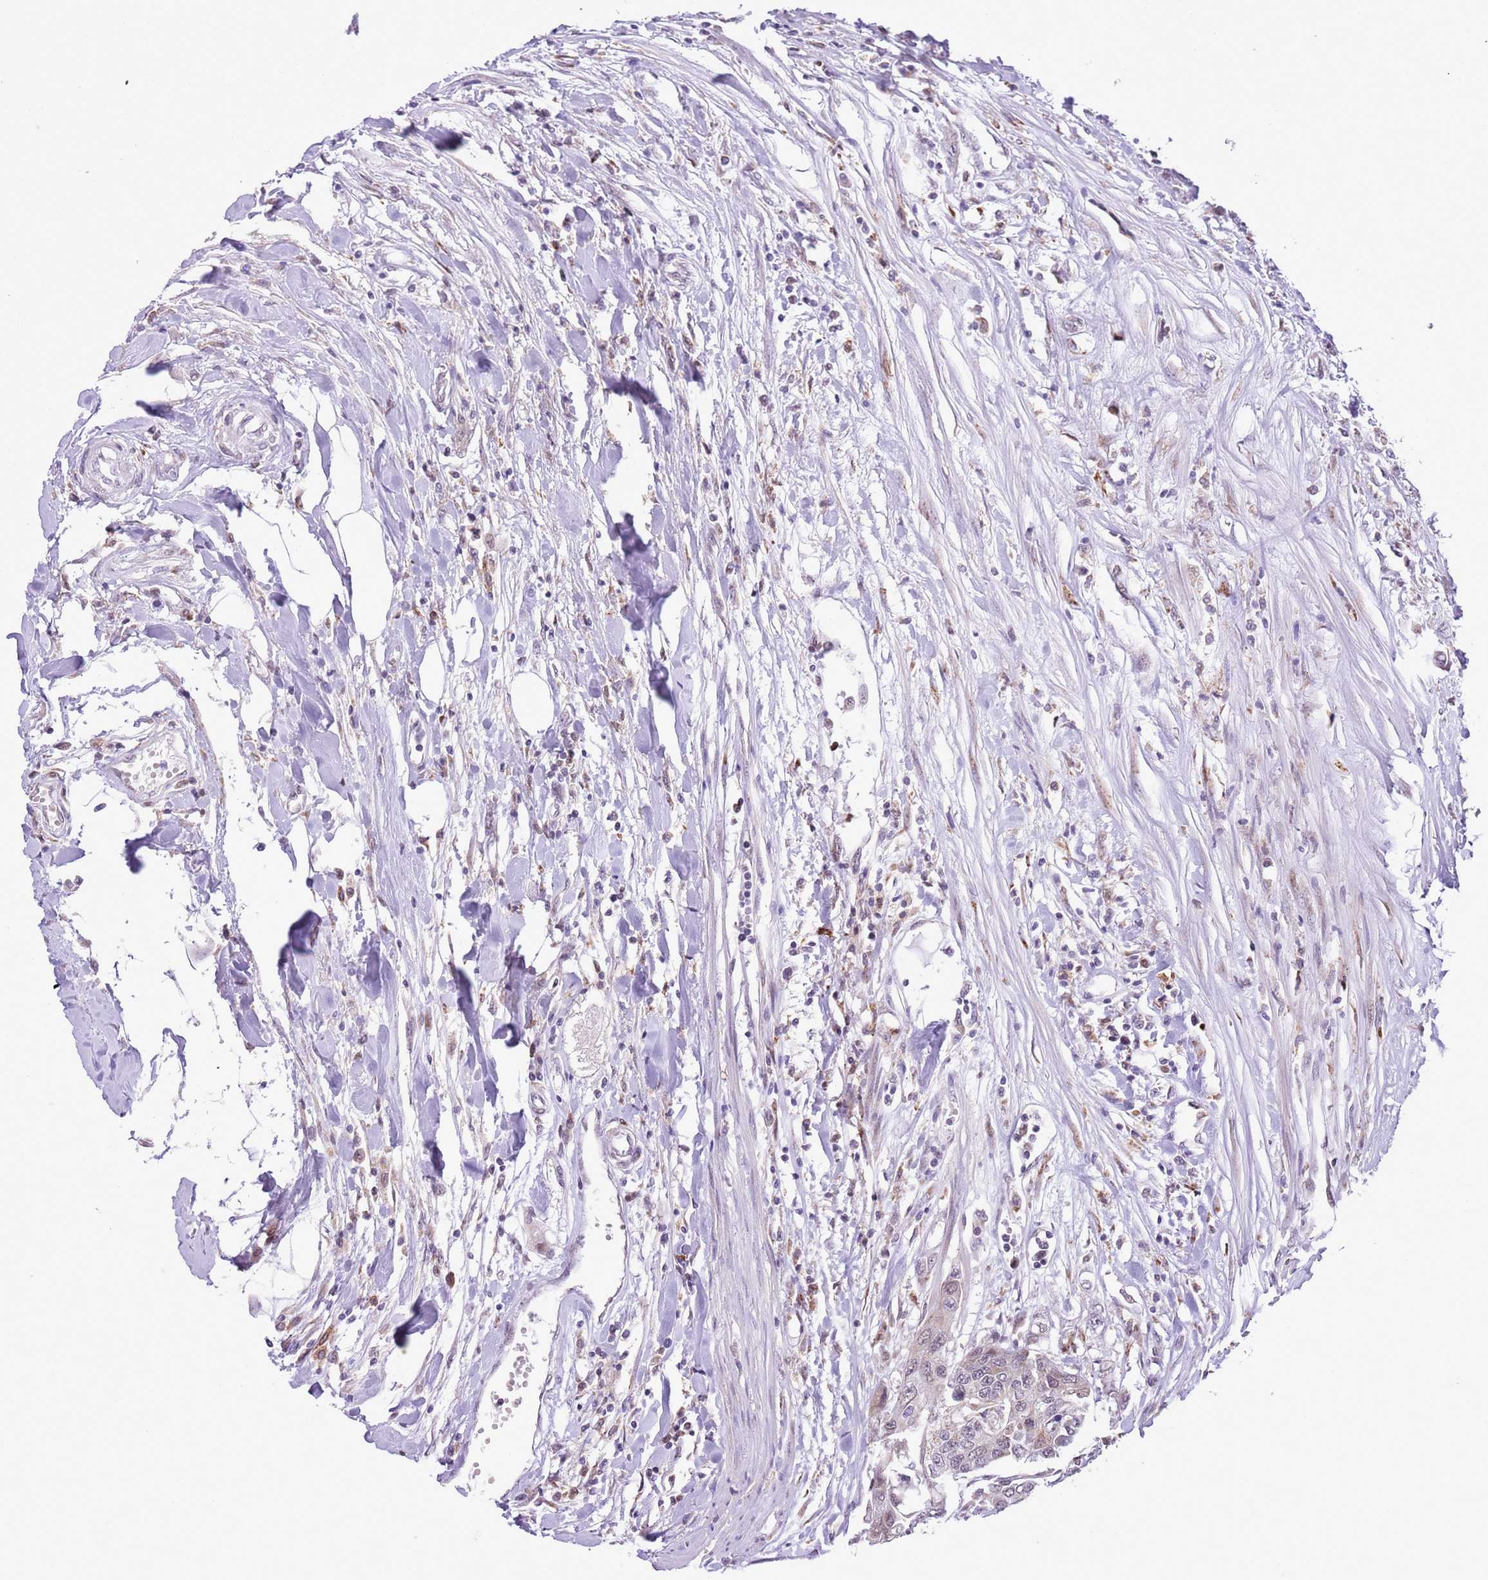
{"staining": {"intensity": "moderate", "quantity": "<25%", "location": "cytoplasmic/membranous"}, "tissue": "colorectal cancer", "cell_type": "Tumor cells", "image_type": "cancer", "snomed": [{"axis": "morphology", "description": "Adenocarcinoma, NOS"}, {"axis": "topography", "description": "Colon"}], "caption": "Immunohistochemistry image of colorectal cancer (adenocarcinoma) stained for a protein (brown), which displays low levels of moderate cytoplasmic/membranous expression in approximately <25% of tumor cells.", "gene": "ZNF576", "patient": {"sex": "male", "age": 77}}